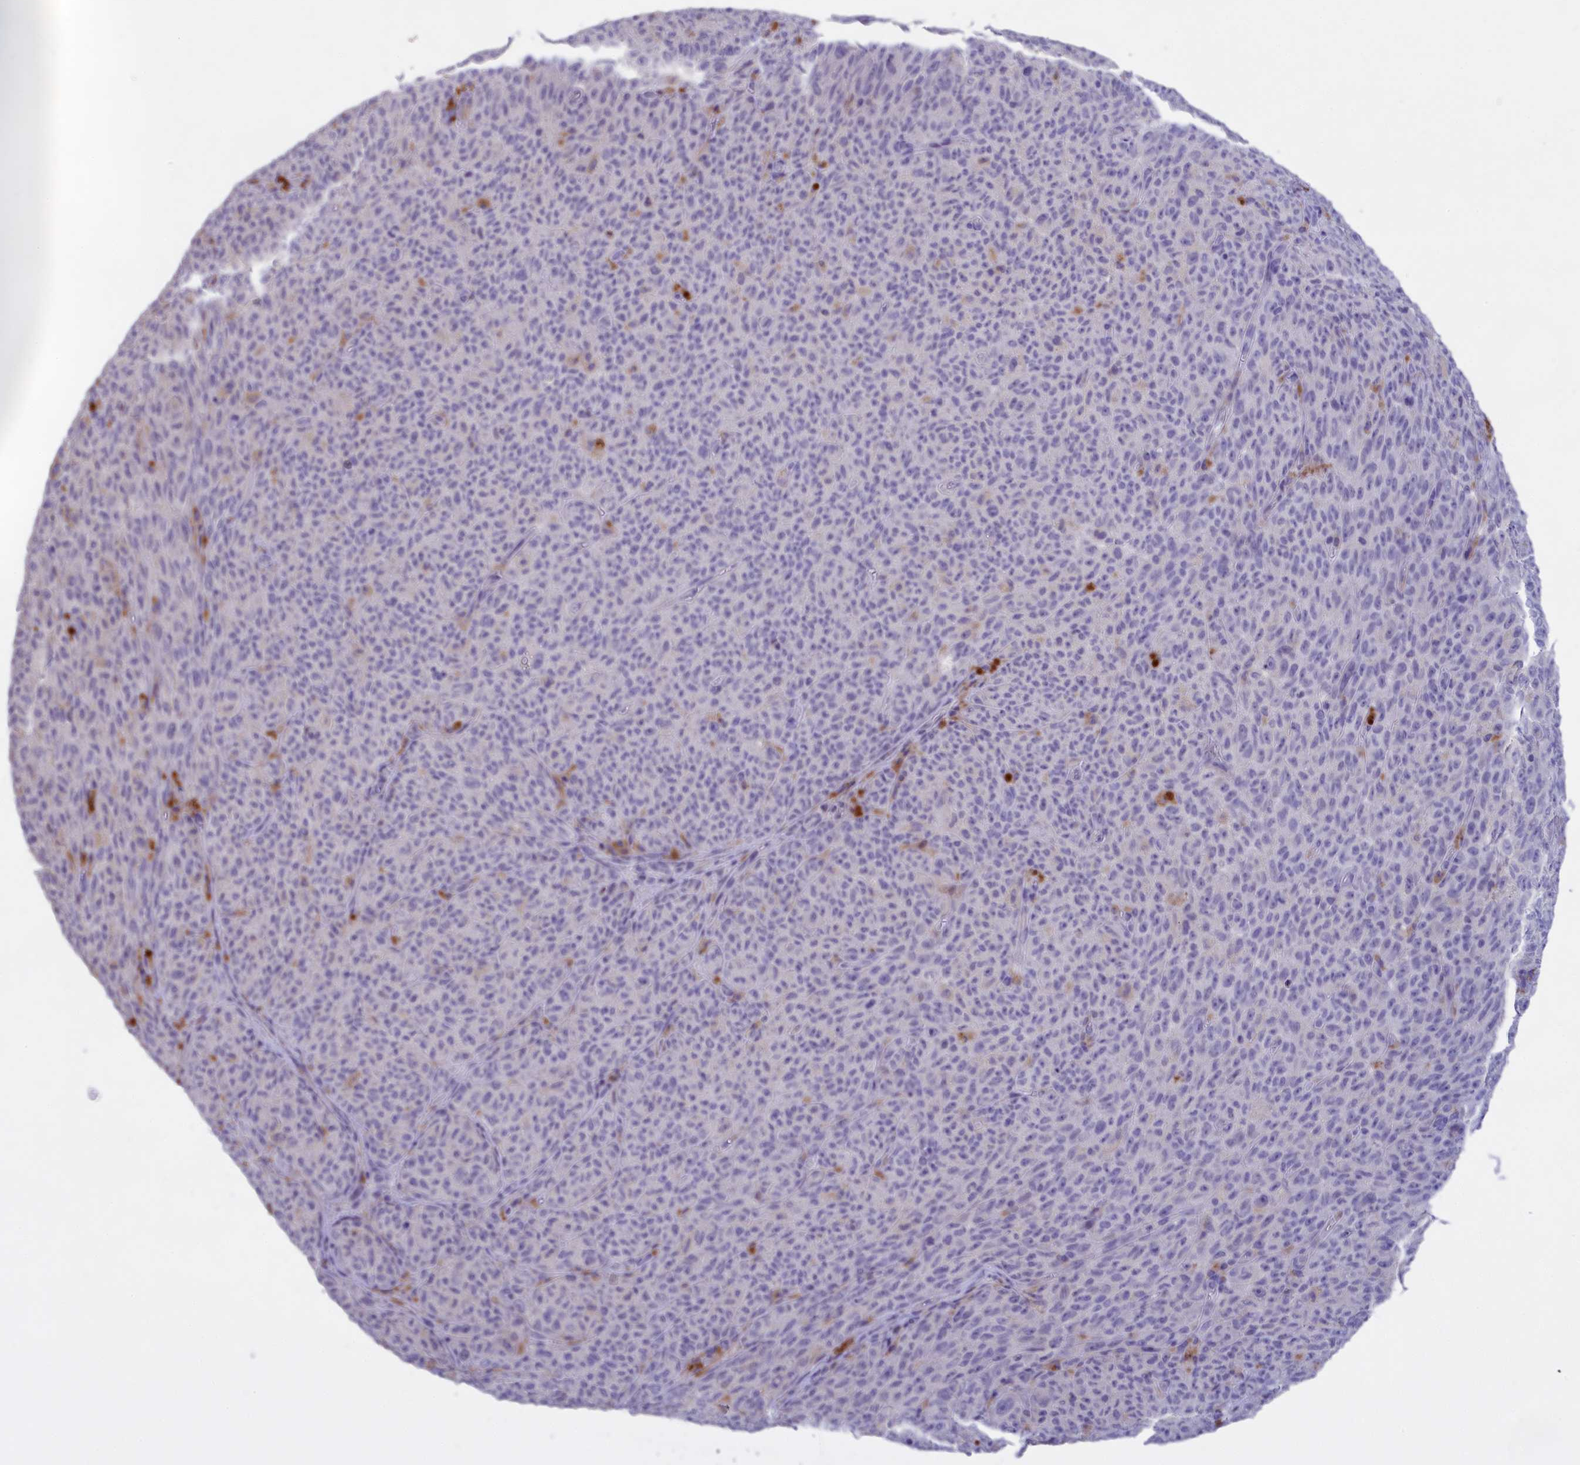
{"staining": {"intensity": "negative", "quantity": "none", "location": "none"}, "tissue": "melanoma", "cell_type": "Tumor cells", "image_type": "cancer", "snomed": [{"axis": "morphology", "description": "Malignant melanoma, NOS"}, {"axis": "topography", "description": "Skin"}], "caption": "Malignant melanoma was stained to show a protein in brown. There is no significant expression in tumor cells. (Stains: DAB immunohistochemistry (IHC) with hematoxylin counter stain, Microscopy: brightfield microscopy at high magnification).", "gene": "ENPP6", "patient": {"sex": "female", "age": 82}}